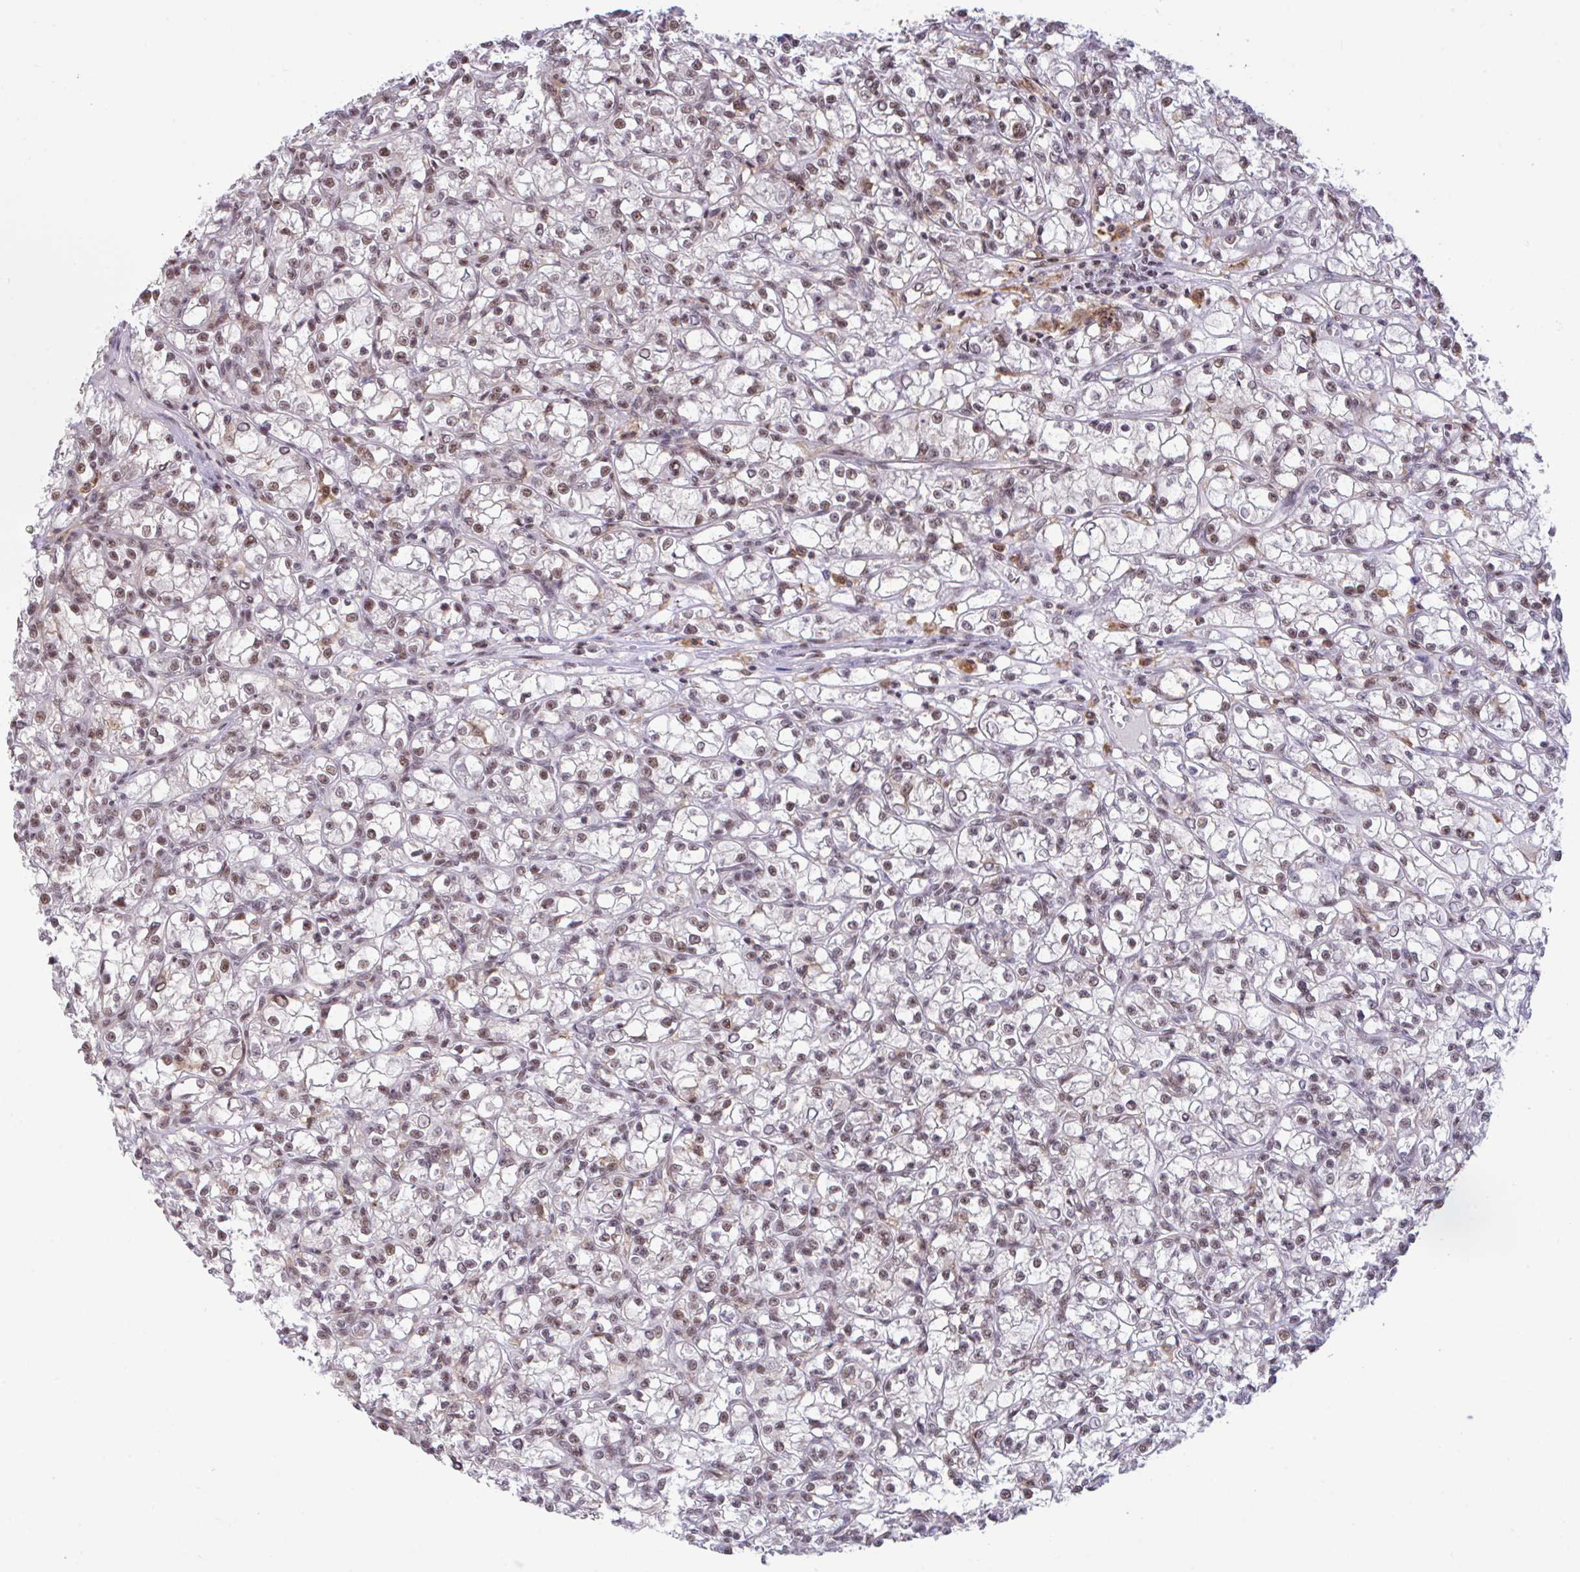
{"staining": {"intensity": "moderate", "quantity": ">75%", "location": "nuclear"}, "tissue": "renal cancer", "cell_type": "Tumor cells", "image_type": "cancer", "snomed": [{"axis": "morphology", "description": "Adenocarcinoma, NOS"}, {"axis": "topography", "description": "Kidney"}], "caption": "The immunohistochemical stain labels moderate nuclear positivity in tumor cells of renal cancer (adenocarcinoma) tissue.", "gene": "OR6K3", "patient": {"sex": "female", "age": 59}}